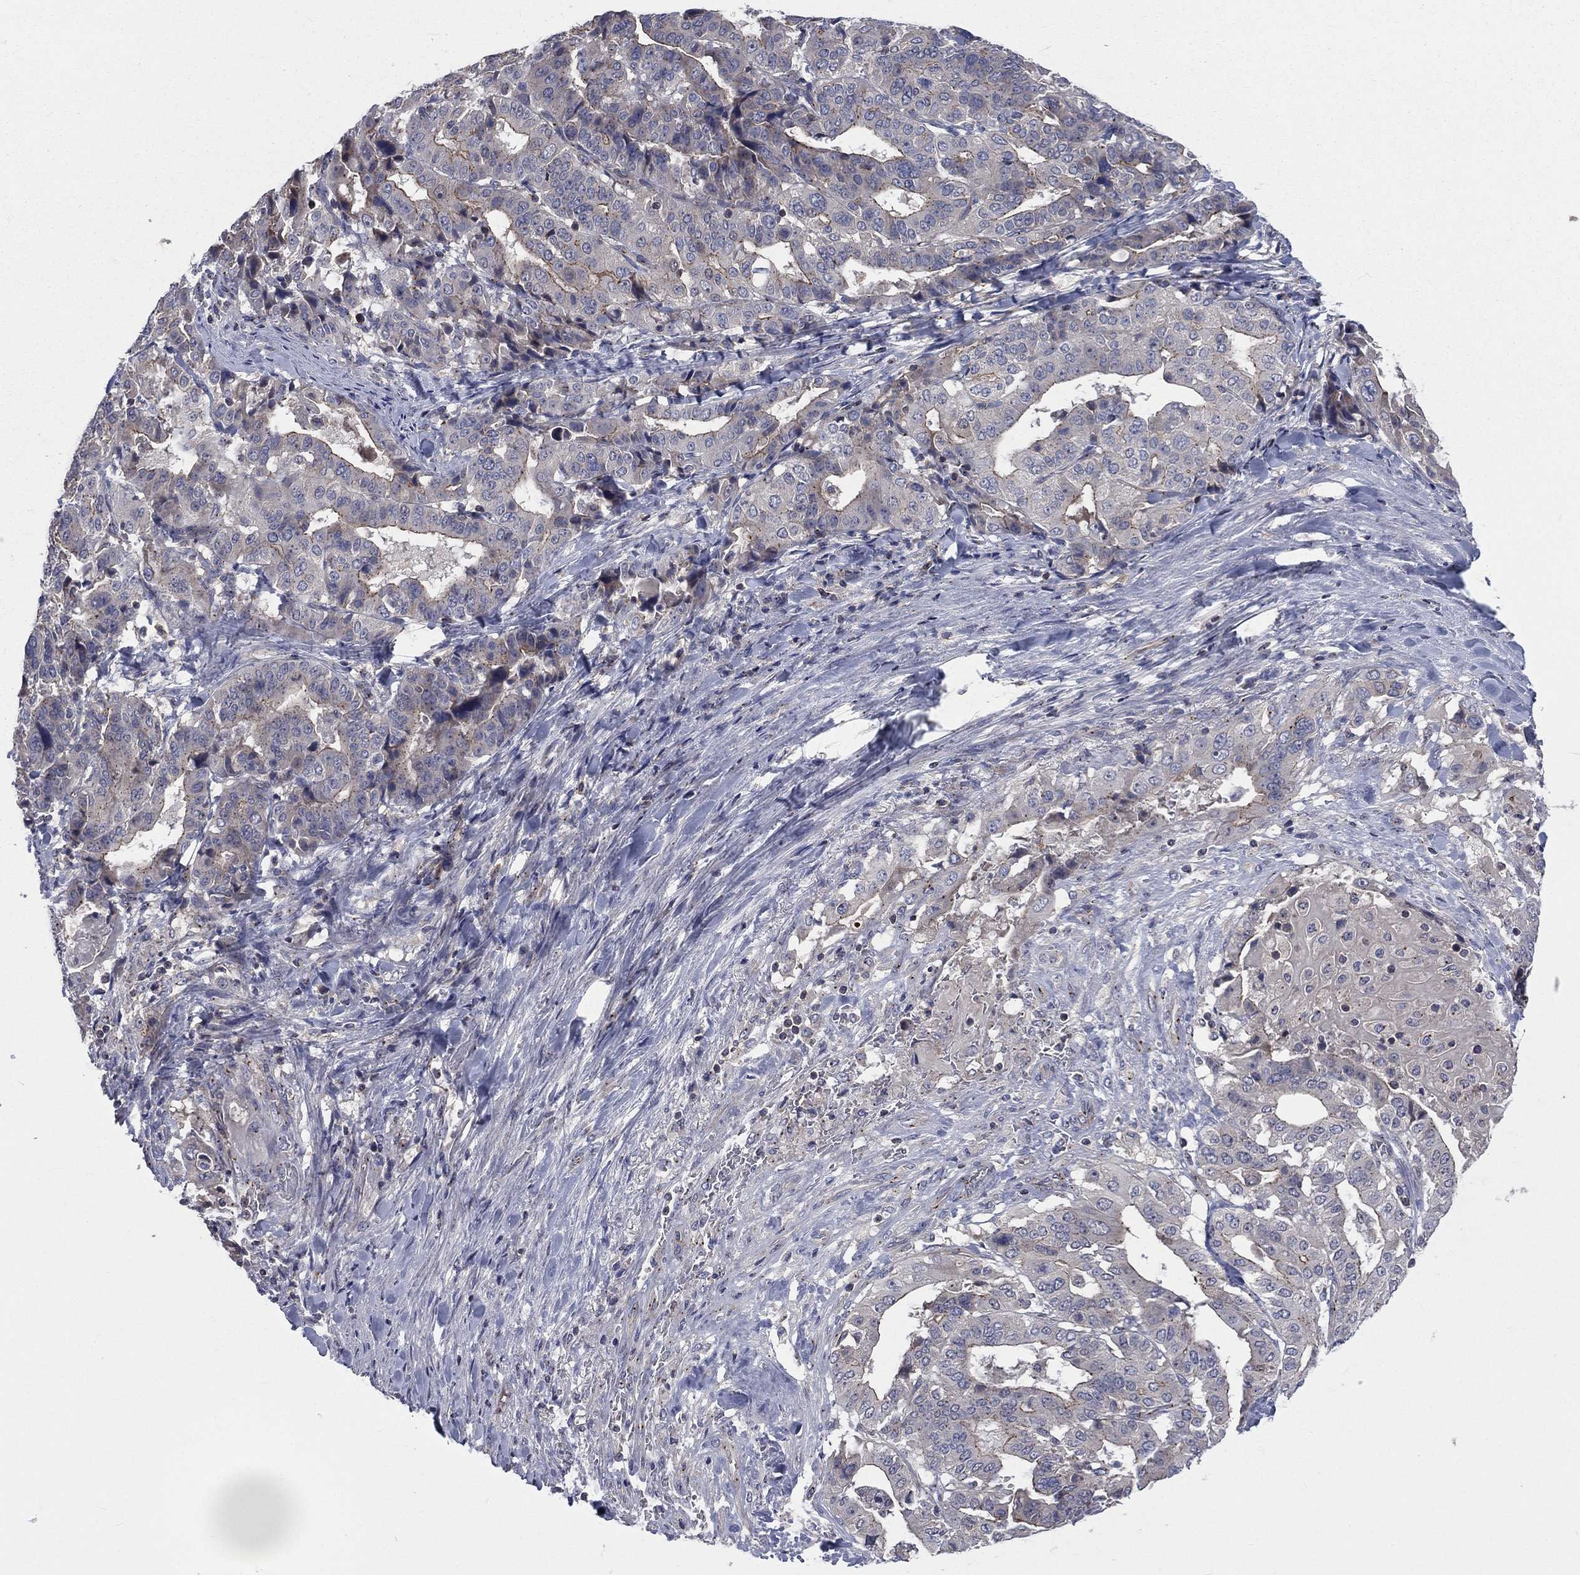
{"staining": {"intensity": "weak", "quantity": "<25%", "location": "cytoplasmic/membranous"}, "tissue": "stomach cancer", "cell_type": "Tumor cells", "image_type": "cancer", "snomed": [{"axis": "morphology", "description": "Adenocarcinoma, NOS"}, {"axis": "topography", "description": "Stomach"}], "caption": "Stomach cancer was stained to show a protein in brown. There is no significant expression in tumor cells.", "gene": "CROCC", "patient": {"sex": "male", "age": 48}}